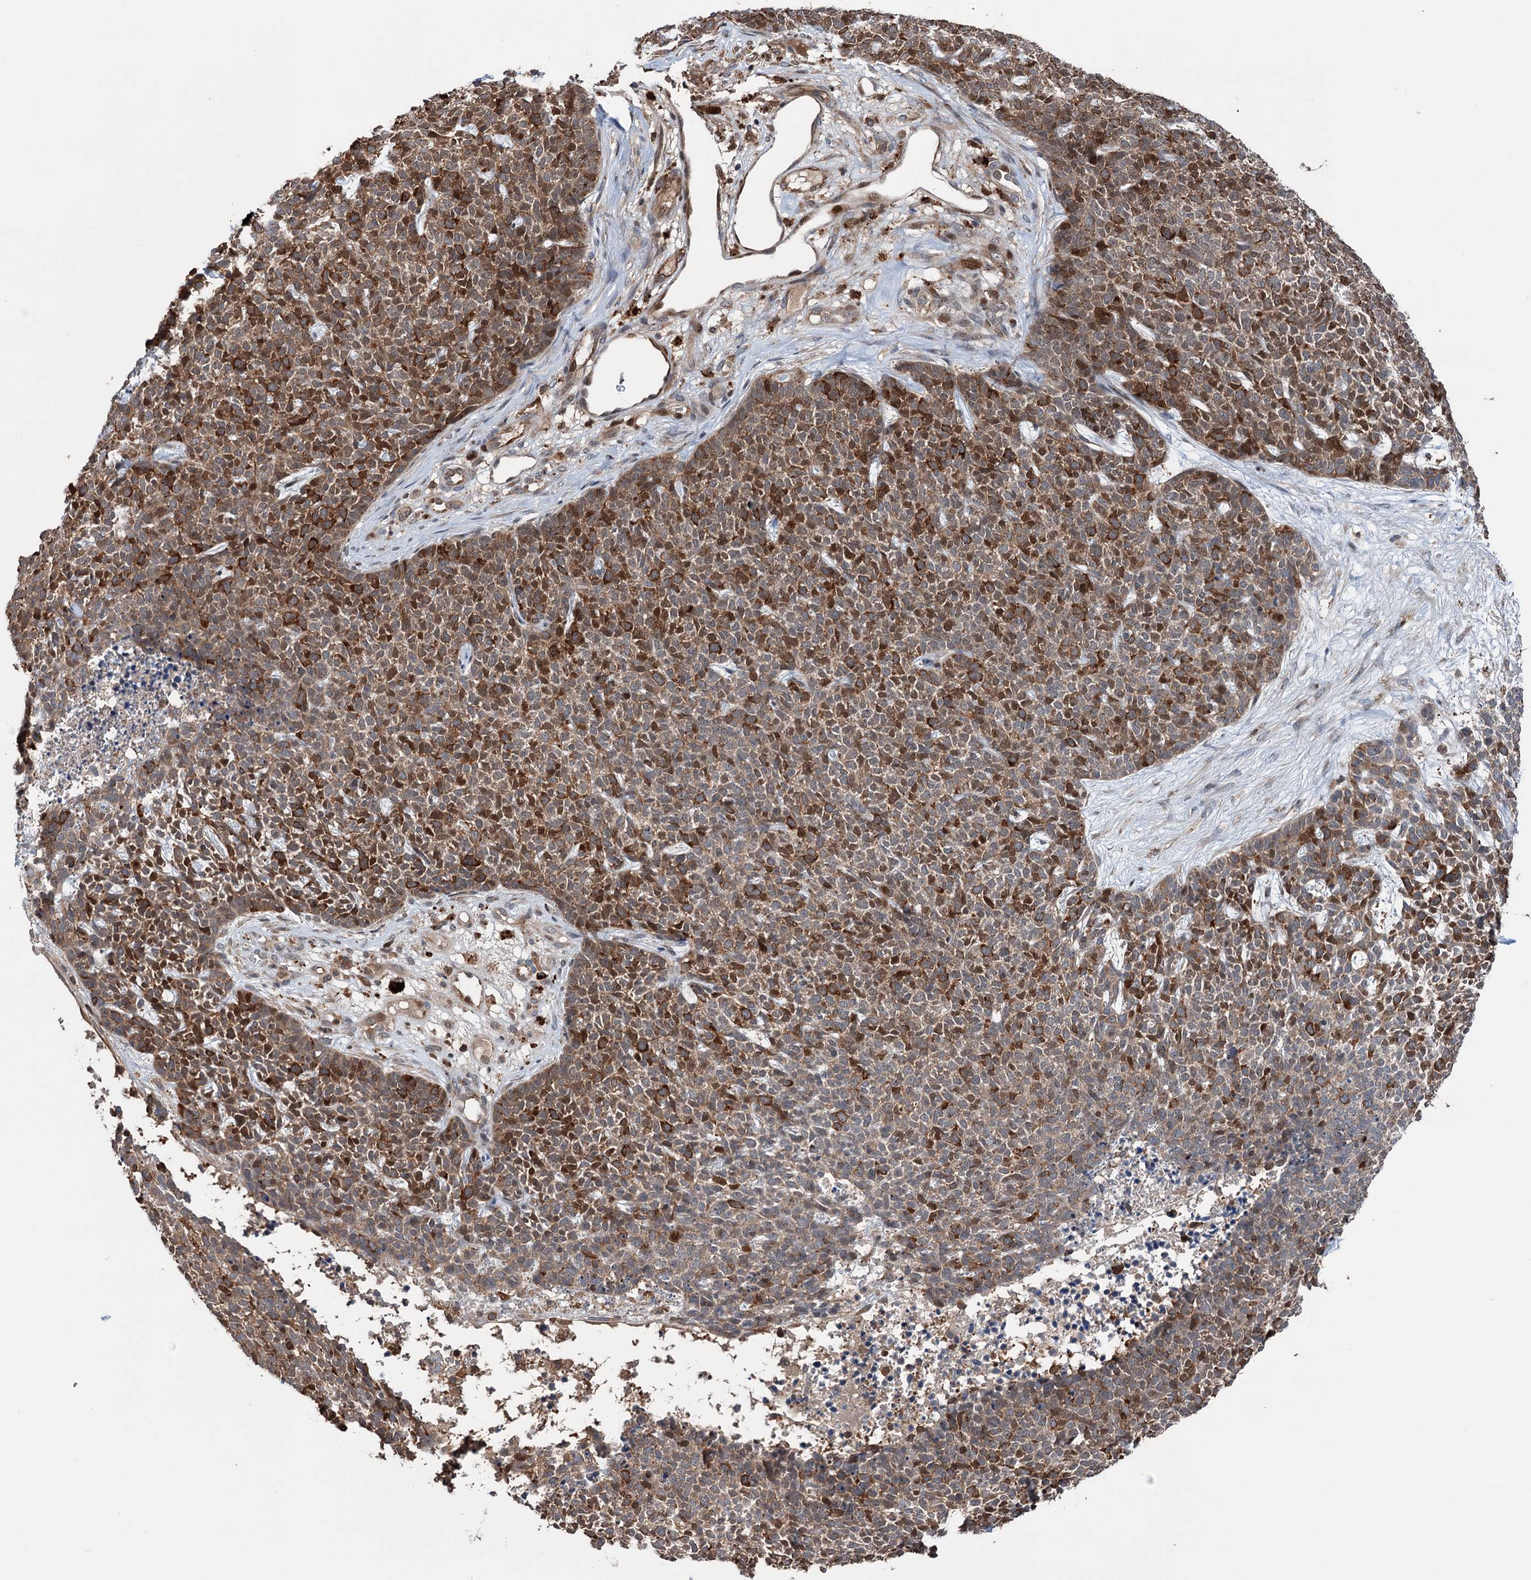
{"staining": {"intensity": "moderate", "quantity": ">75%", "location": "cytoplasmic/membranous"}, "tissue": "skin cancer", "cell_type": "Tumor cells", "image_type": "cancer", "snomed": [{"axis": "morphology", "description": "Basal cell carcinoma"}, {"axis": "topography", "description": "Skin"}], "caption": "This image shows skin basal cell carcinoma stained with IHC to label a protein in brown. The cytoplasmic/membranous of tumor cells show moderate positivity for the protein. Nuclei are counter-stained blue.", "gene": "NCAPD2", "patient": {"sex": "female", "age": 84}}